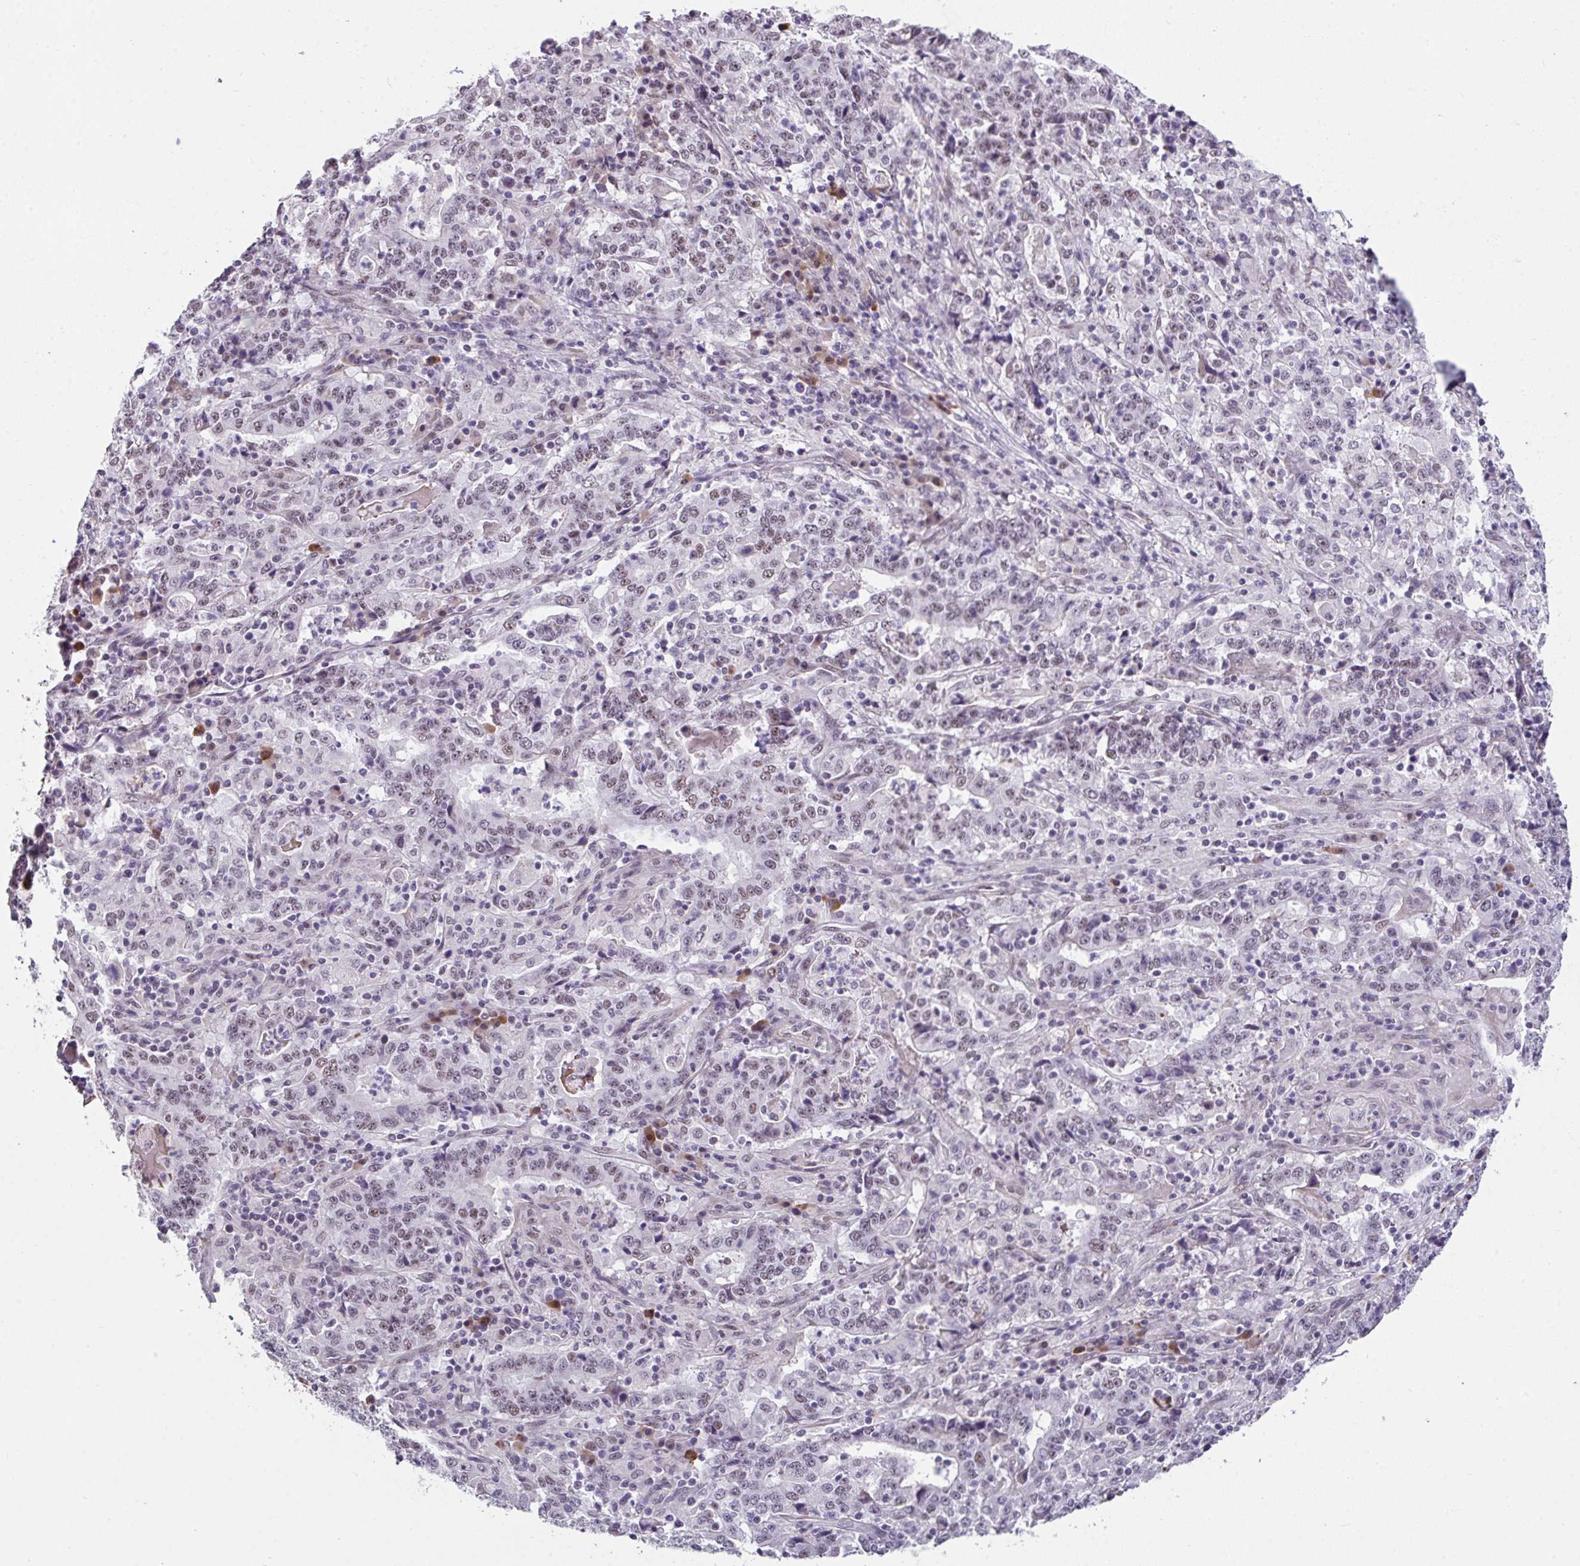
{"staining": {"intensity": "weak", "quantity": "<25%", "location": "nuclear"}, "tissue": "stomach cancer", "cell_type": "Tumor cells", "image_type": "cancer", "snomed": [{"axis": "morphology", "description": "Normal tissue, NOS"}, {"axis": "morphology", "description": "Adenocarcinoma, NOS"}, {"axis": "topography", "description": "Stomach, upper"}, {"axis": "topography", "description": "Stomach"}], "caption": "Human stomach cancer stained for a protein using immunohistochemistry reveals no positivity in tumor cells.", "gene": "RBBP6", "patient": {"sex": "male", "age": 59}}